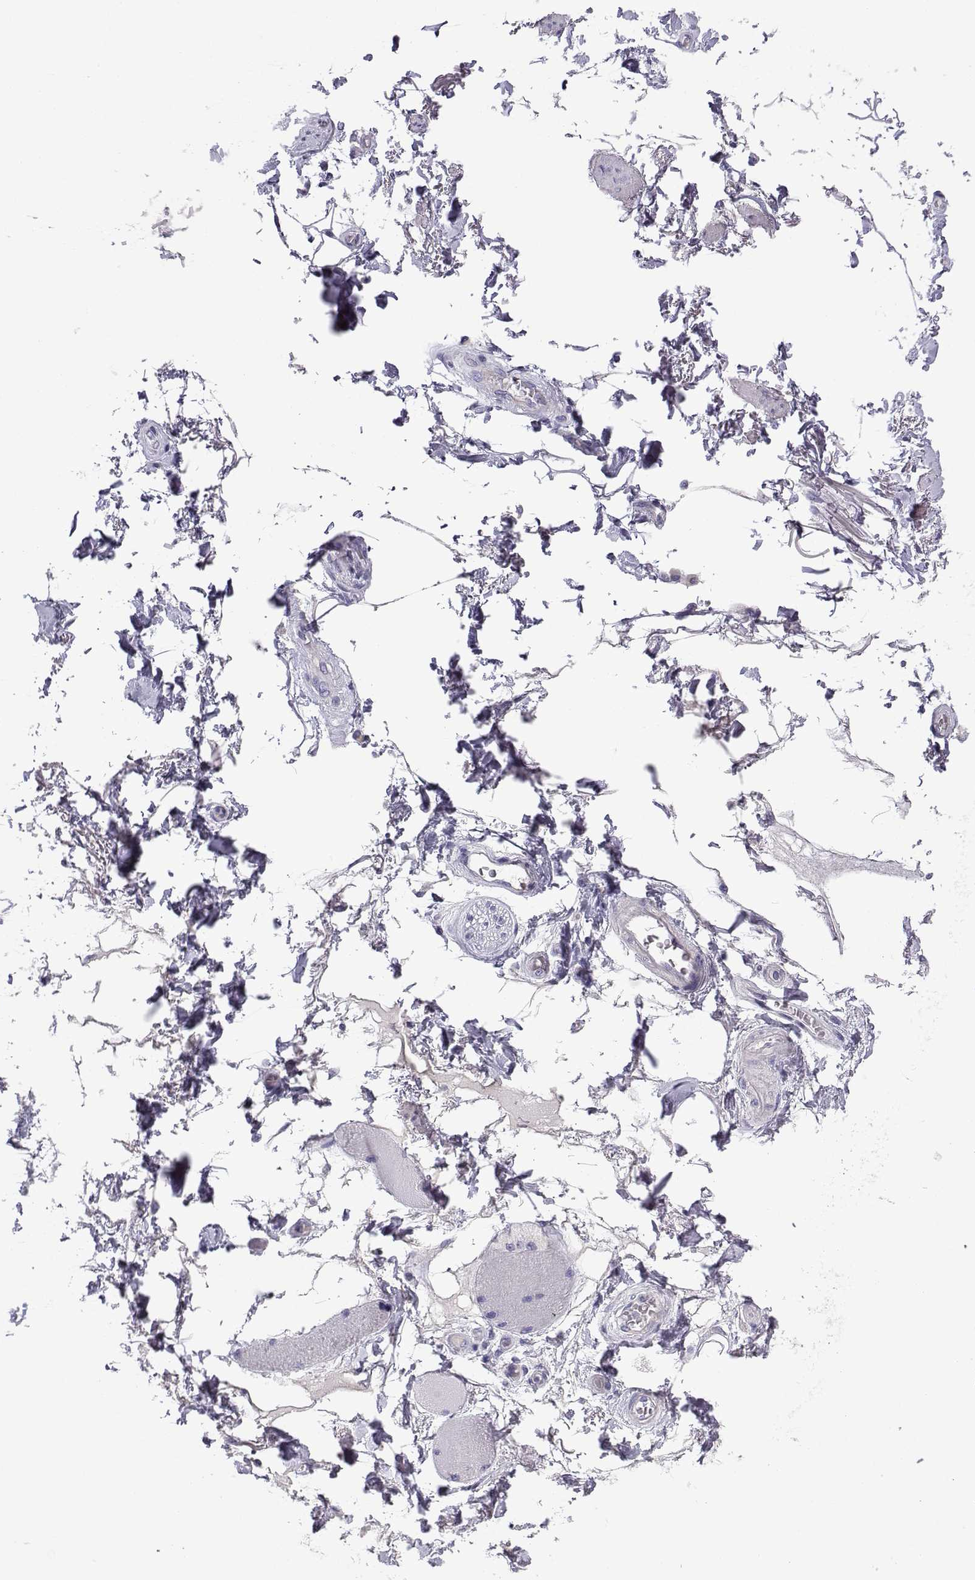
{"staining": {"intensity": "negative", "quantity": "none", "location": "none"}, "tissue": "adipose tissue", "cell_type": "Adipocytes", "image_type": "normal", "snomed": [{"axis": "morphology", "description": "Normal tissue, NOS"}, {"axis": "topography", "description": "Skeletal muscle"}, {"axis": "topography", "description": "Anal"}, {"axis": "topography", "description": "Peripheral nerve tissue"}], "caption": "There is no significant staining in adipocytes of adipose tissue. (DAB IHC visualized using brightfield microscopy, high magnification).", "gene": "SPACA7", "patient": {"sex": "male", "age": 53}}